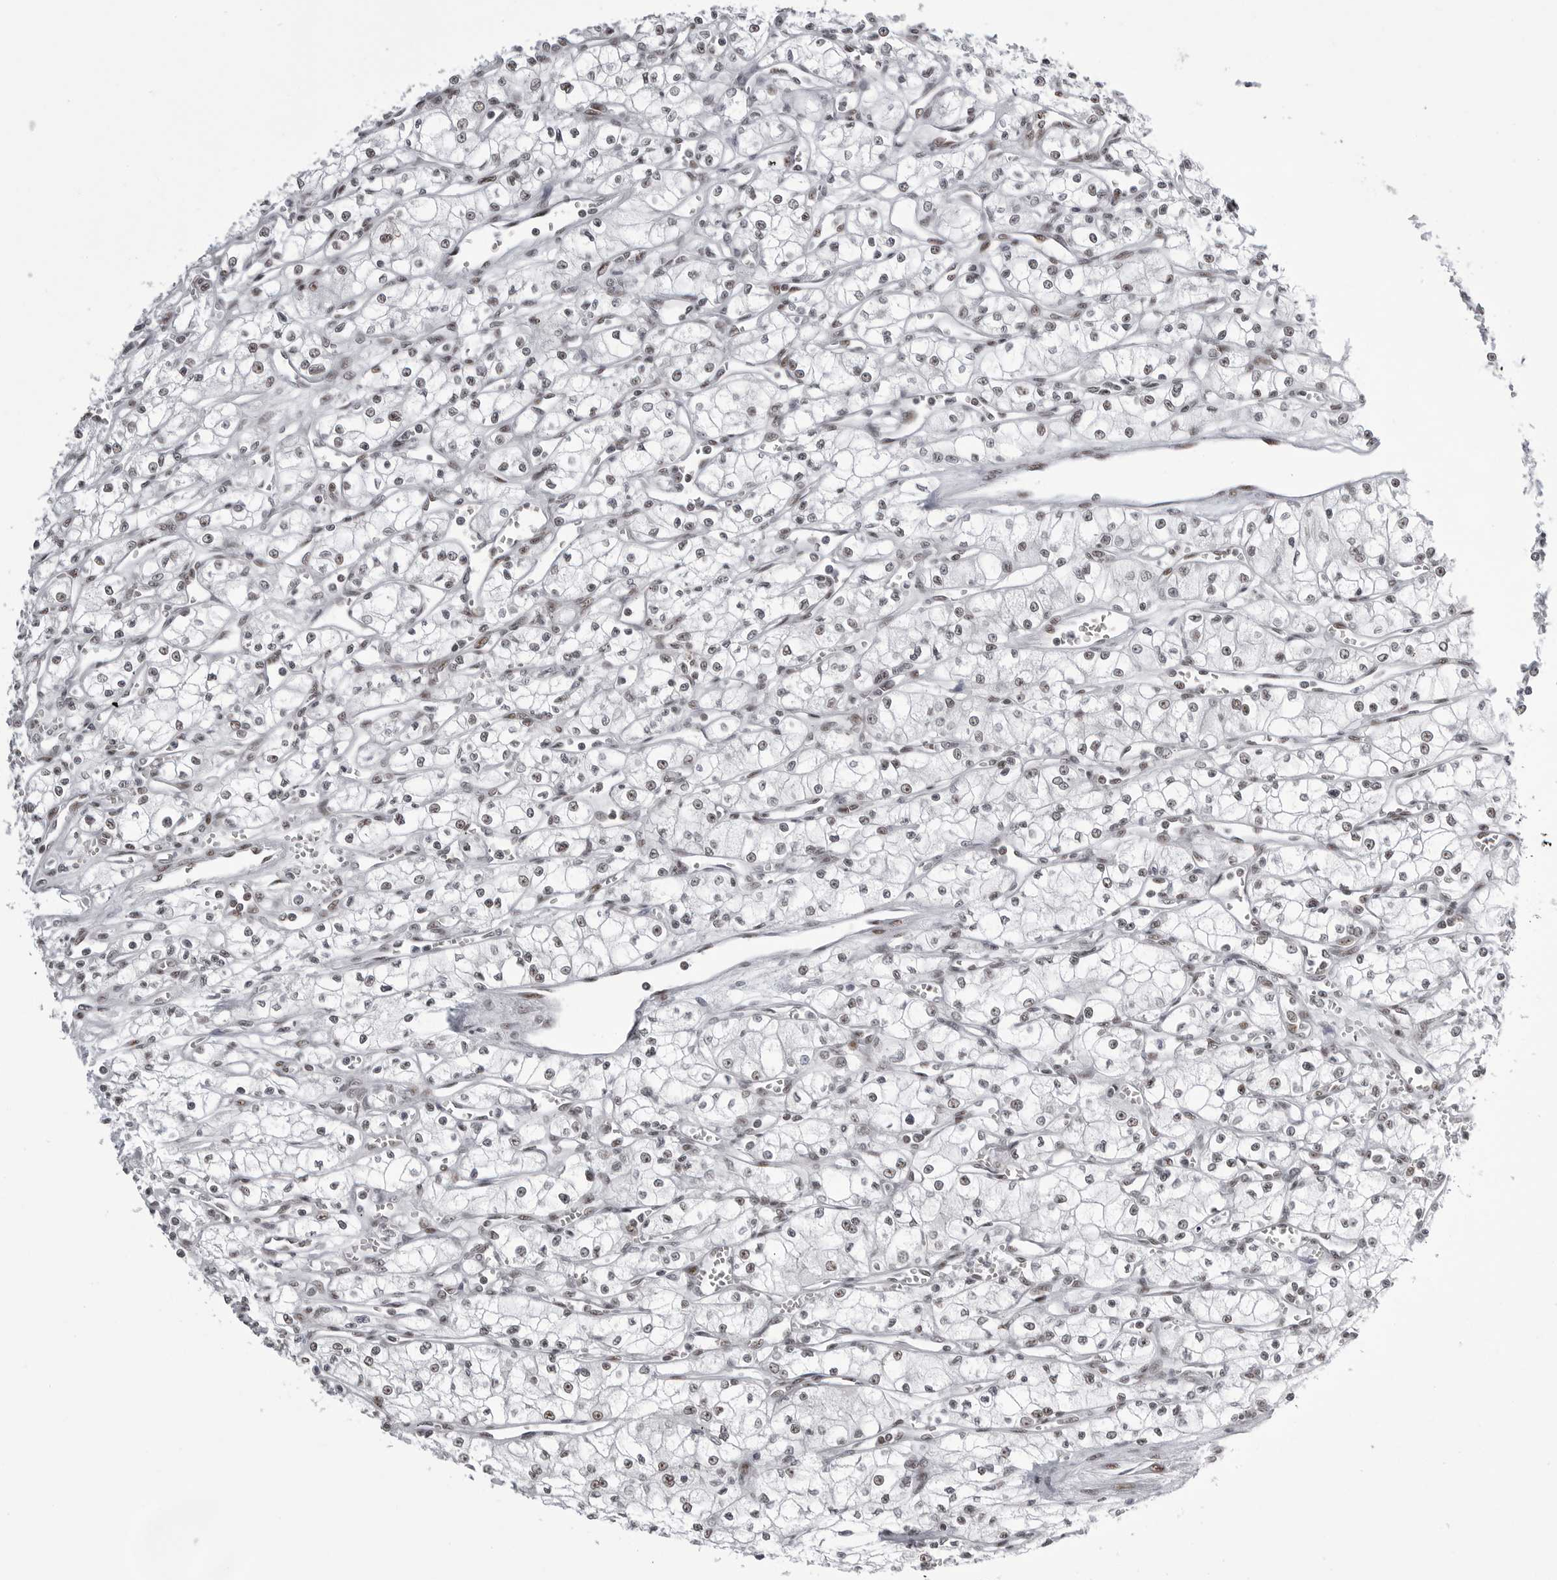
{"staining": {"intensity": "negative", "quantity": "none", "location": "none"}, "tissue": "renal cancer", "cell_type": "Tumor cells", "image_type": "cancer", "snomed": [{"axis": "morphology", "description": "Adenocarcinoma, NOS"}, {"axis": "topography", "description": "Kidney"}], "caption": "A histopathology image of adenocarcinoma (renal) stained for a protein reveals no brown staining in tumor cells.", "gene": "WRAP53", "patient": {"sex": "male", "age": 59}}